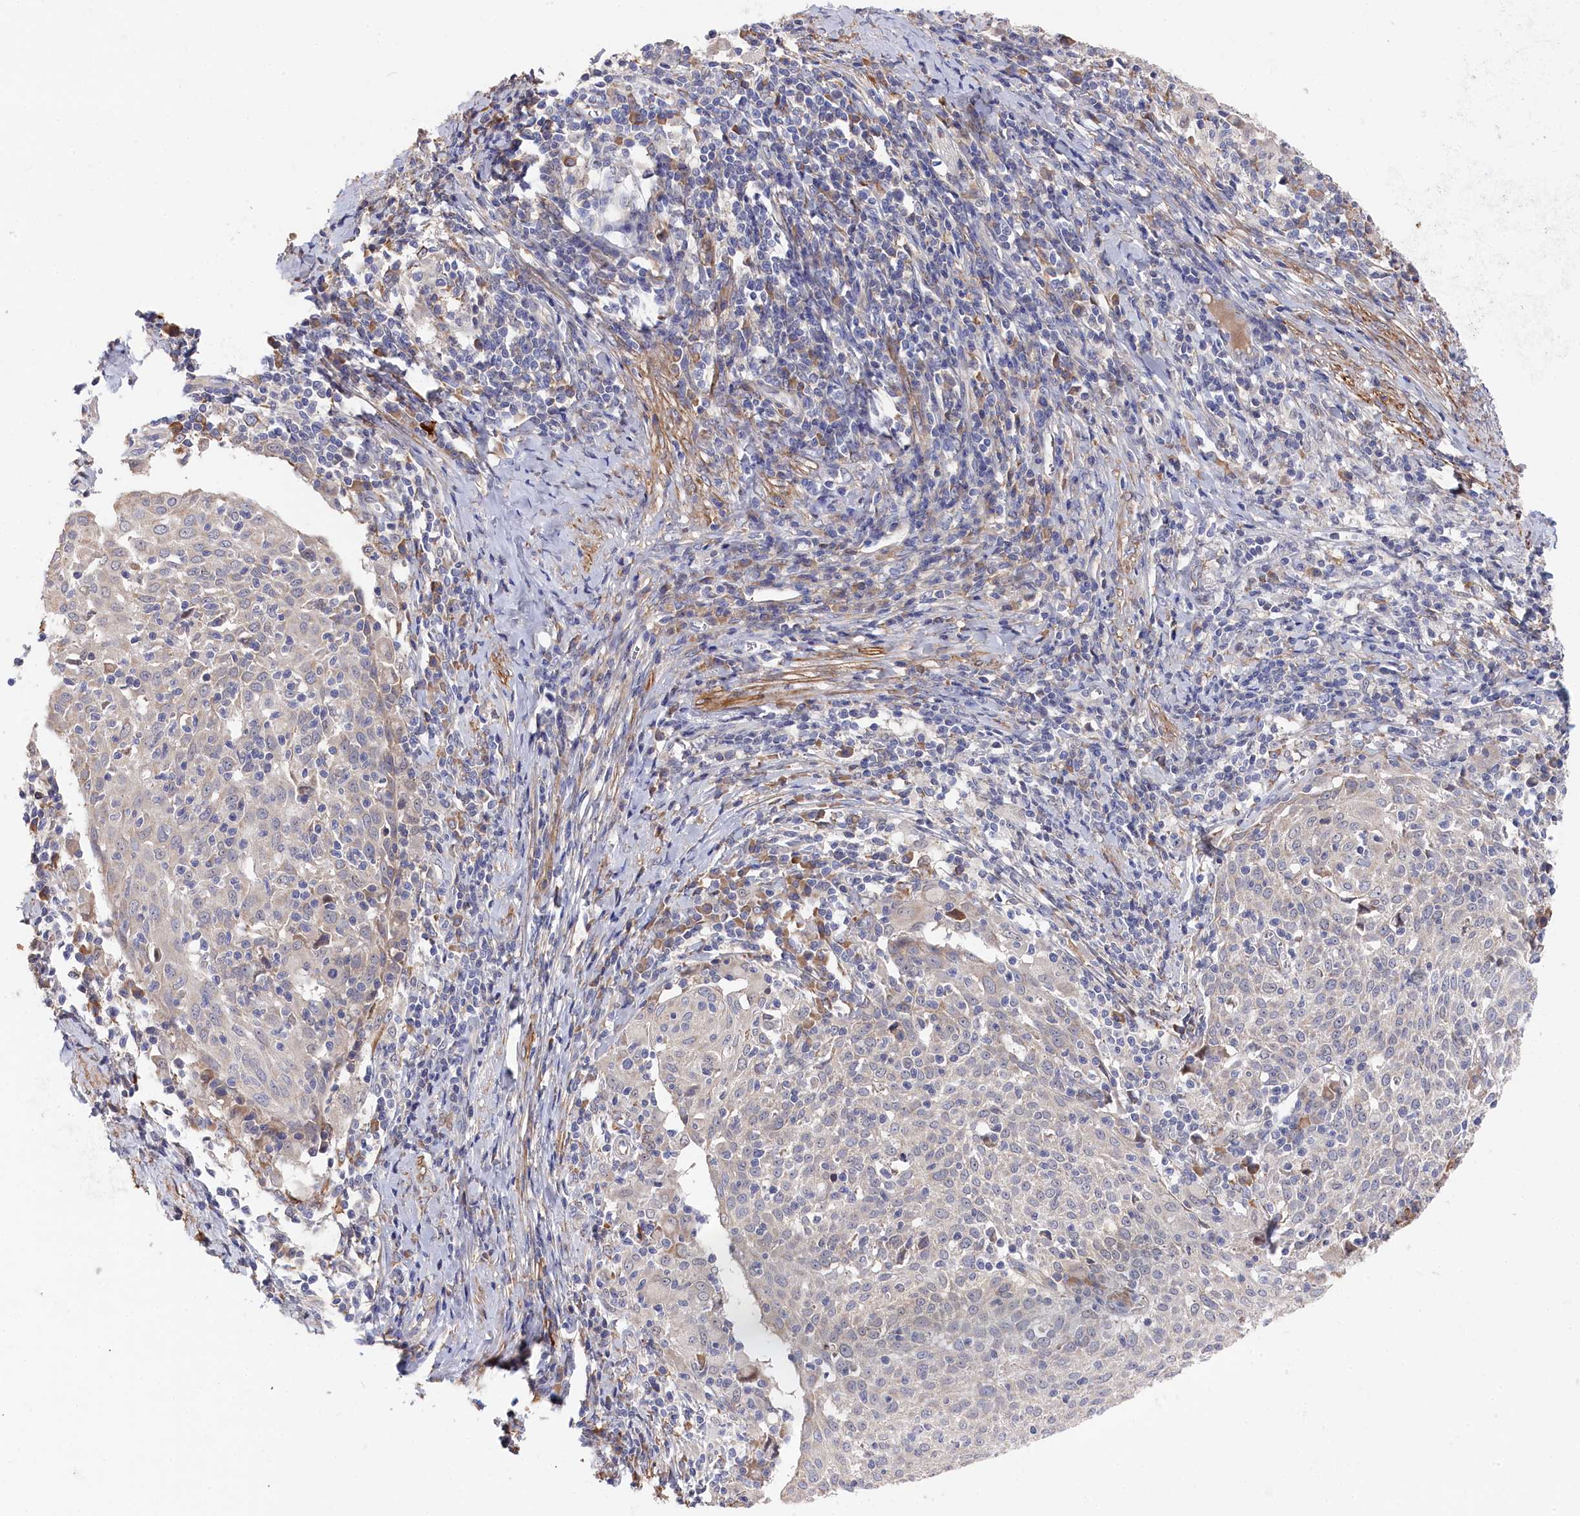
{"staining": {"intensity": "negative", "quantity": "none", "location": "none"}, "tissue": "cervical cancer", "cell_type": "Tumor cells", "image_type": "cancer", "snomed": [{"axis": "morphology", "description": "Squamous cell carcinoma, NOS"}, {"axis": "topography", "description": "Cervix"}], "caption": "Micrograph shows no significant protein expression in tumor cells of cervical cancer. (DAB IHC visualized using brightfield microscopy, high magnification).", "gene": "CYB5D2", "patient": {"sex": "female", "age": 52}}